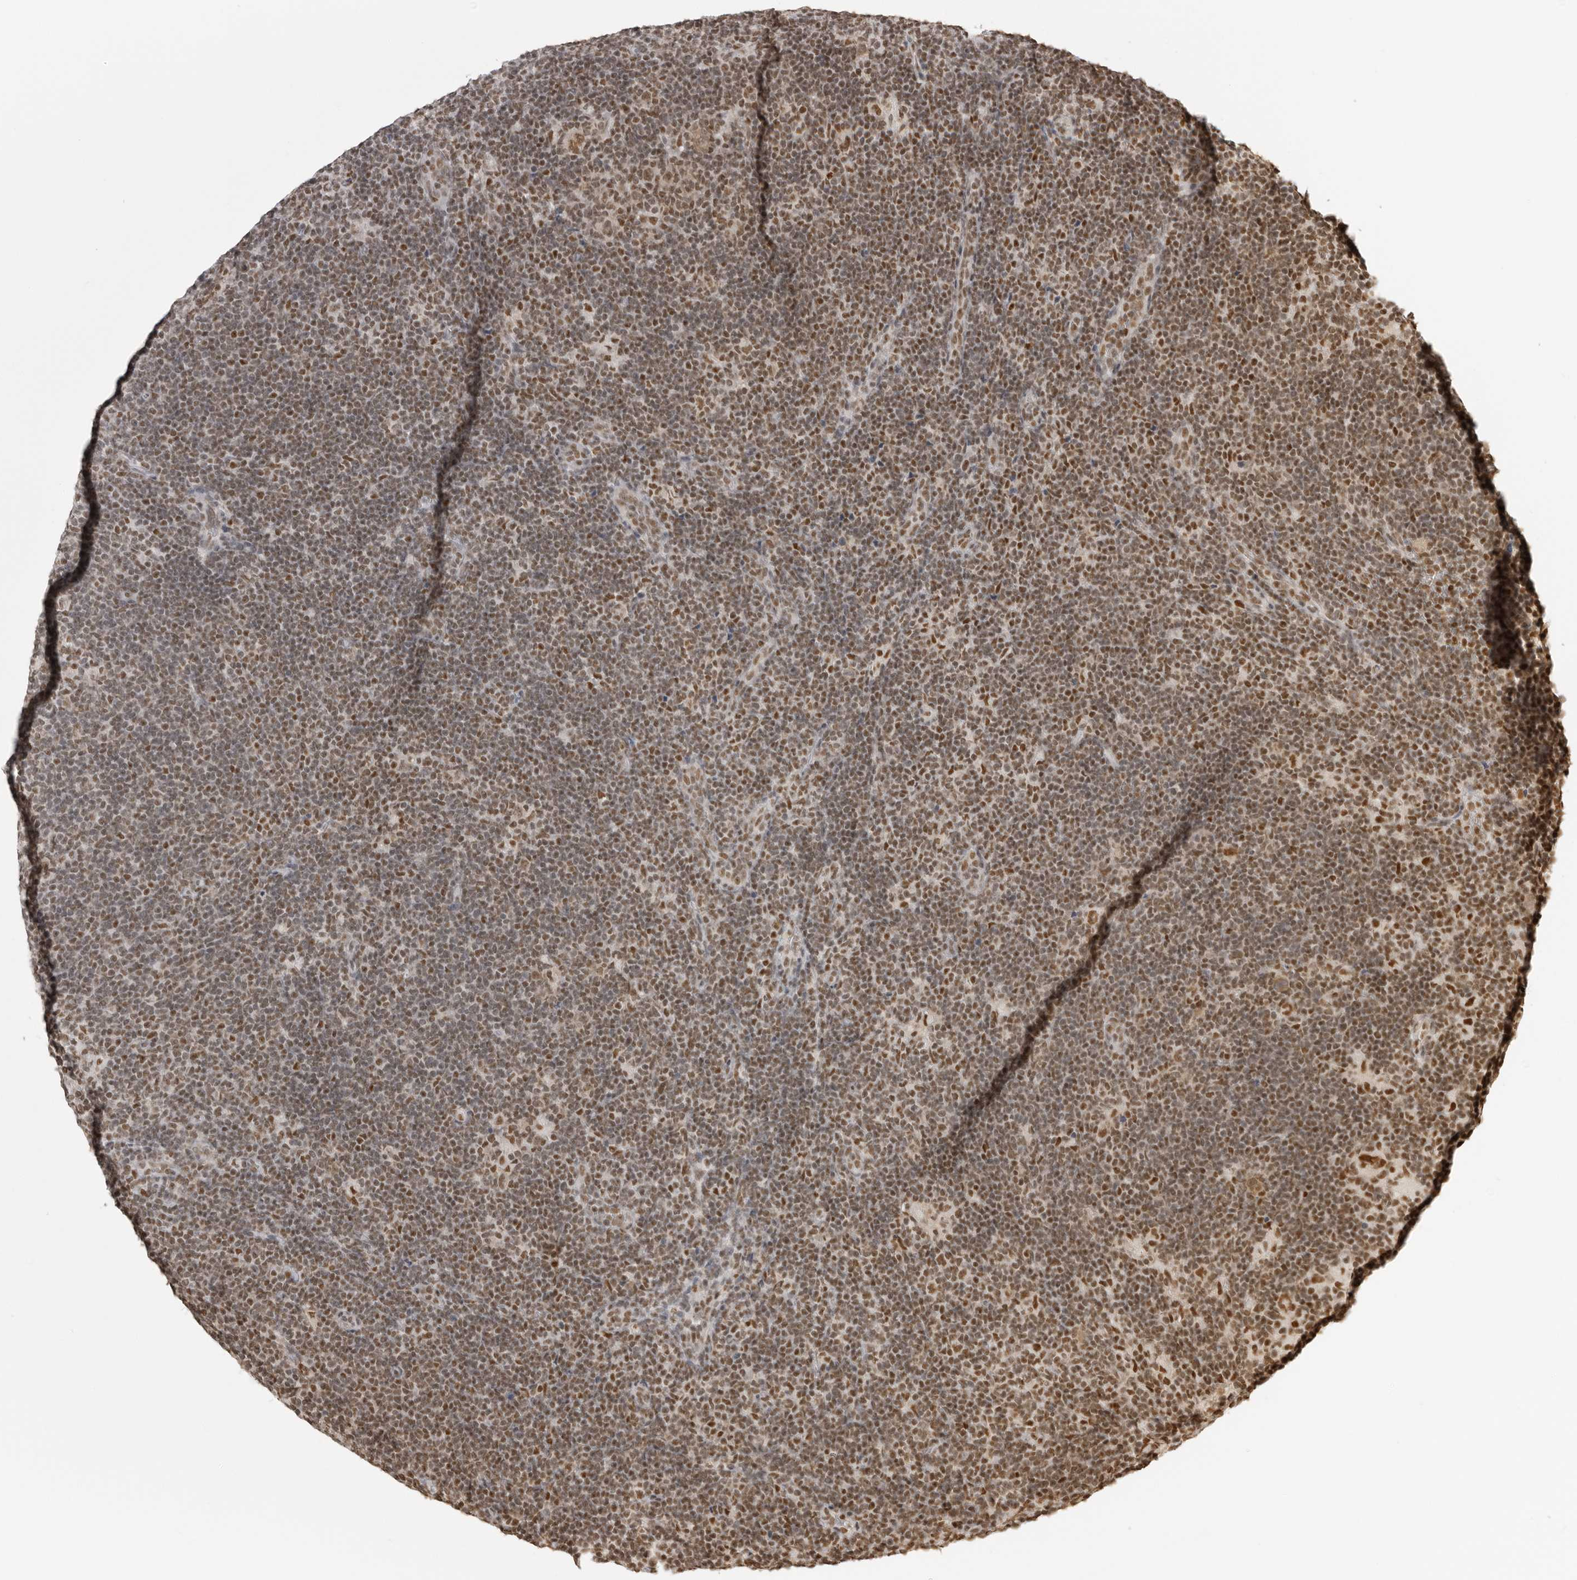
{"staining": {"intensity": "moderate", "quantity": ">75%", "location": "nuclear"}, "tissue": "lymphoma", "cell_type": "Tumor cells", "image_type": "cancer", "snomed": [{"axis": "morphology", "description": "Hodgkin's disease, NOS"}, {"axis": "topography", "description": "Lymph node"}], "caption": "Brown immunohistochemical staining in human lymphoma shows moderate nuclear staining in approximately >75% of tumor cells. The staining was performed using DAB, with brown indicating positive protein expression. Nuclei are stained blue with hematoxylin.", "gene": "RPA2", "patient": {"sex": "female", "age": 57}}